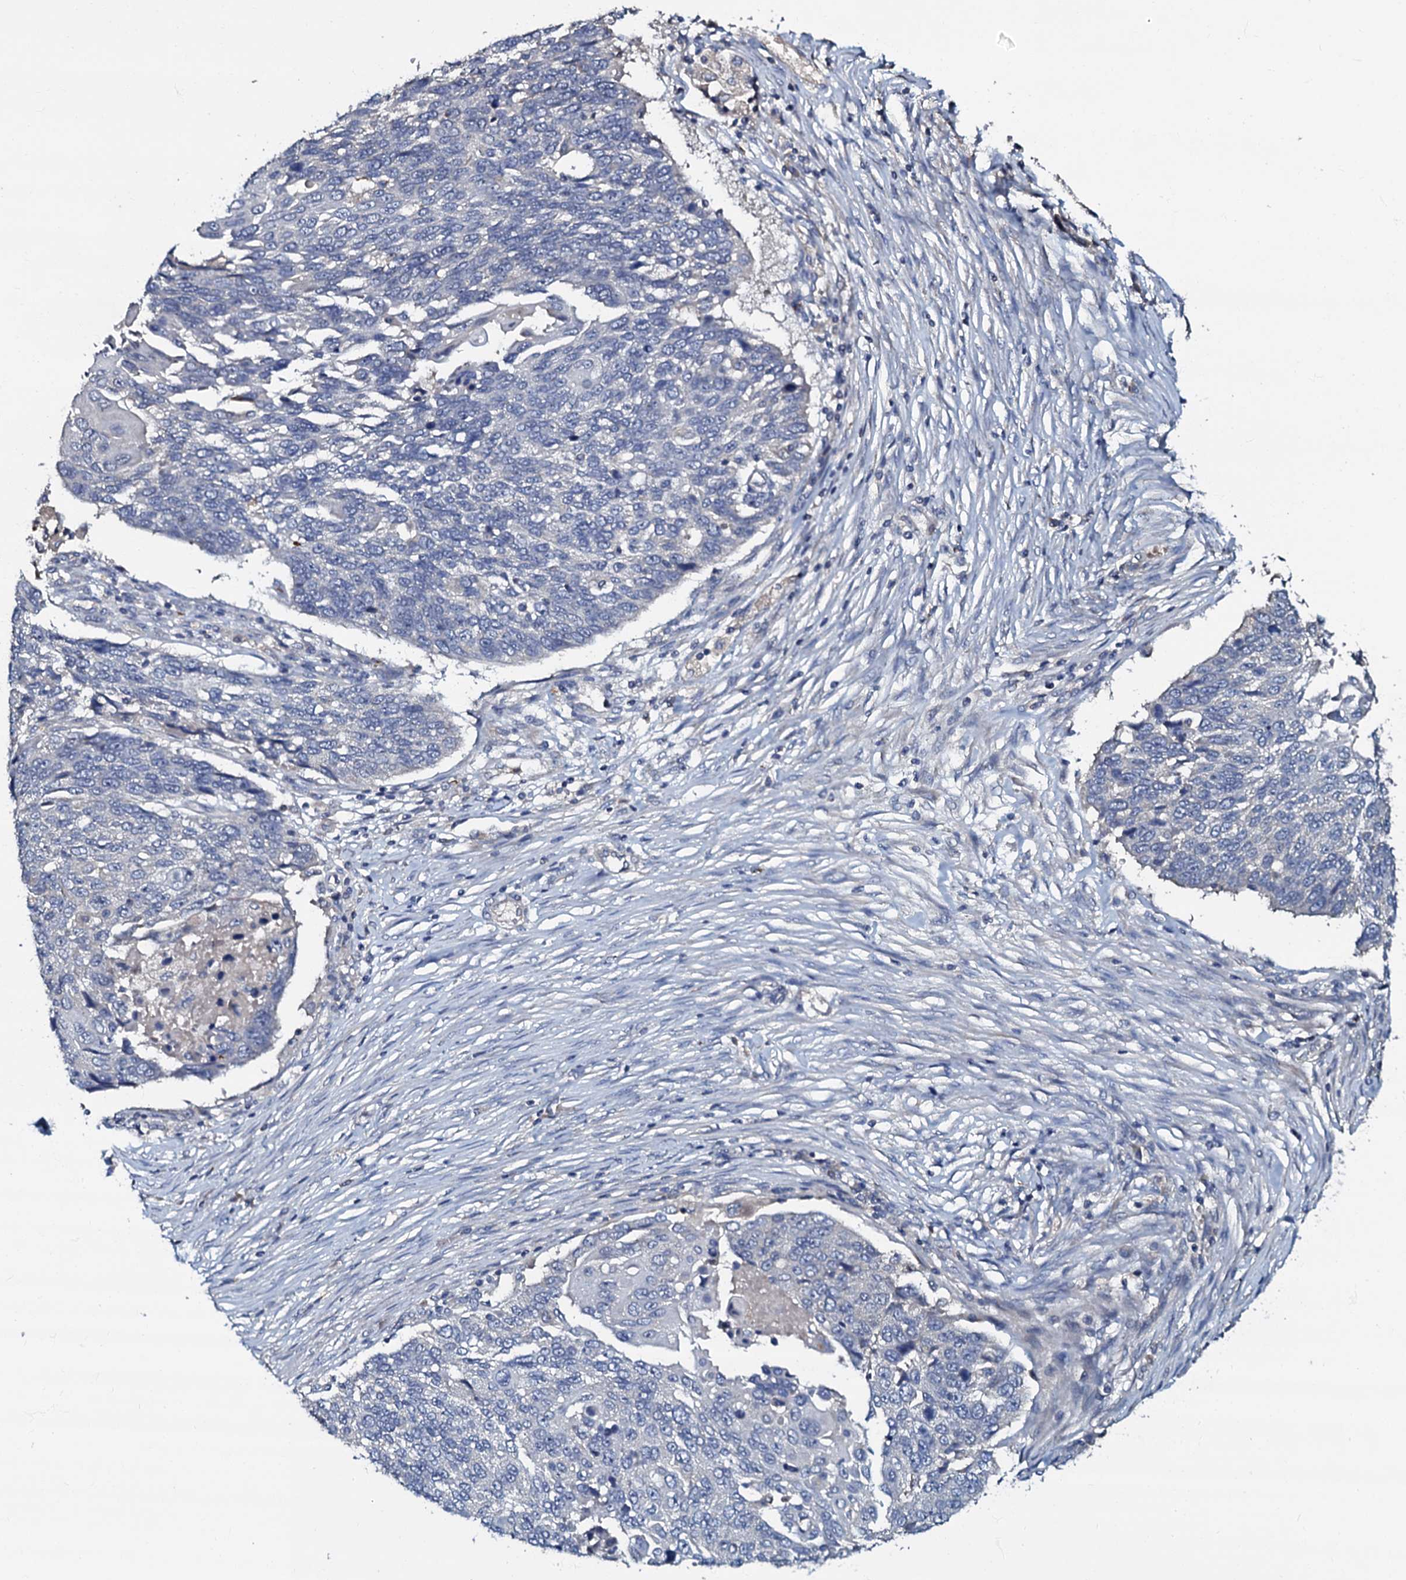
{"staining": {"intensity": "negative", "quantity": "none", "location": "none"}, "tissue": "lung cancer", "cell_type": "Tumor cells", "image_type": "cancer", "snomed": [{"axis": "morphology", "description": "Squamous cell carcinoma, NOS"}, {"axis": "topography", "description": "Lung"}], "caption": "High power microscopy photomicrograph of an immunohistochemistry (IHC) histopathology image of lung cancer, revealing no significant positivity in tumor cells.", "gene": "CPNE2", "patient": {"sex": "male", "age": 66}}